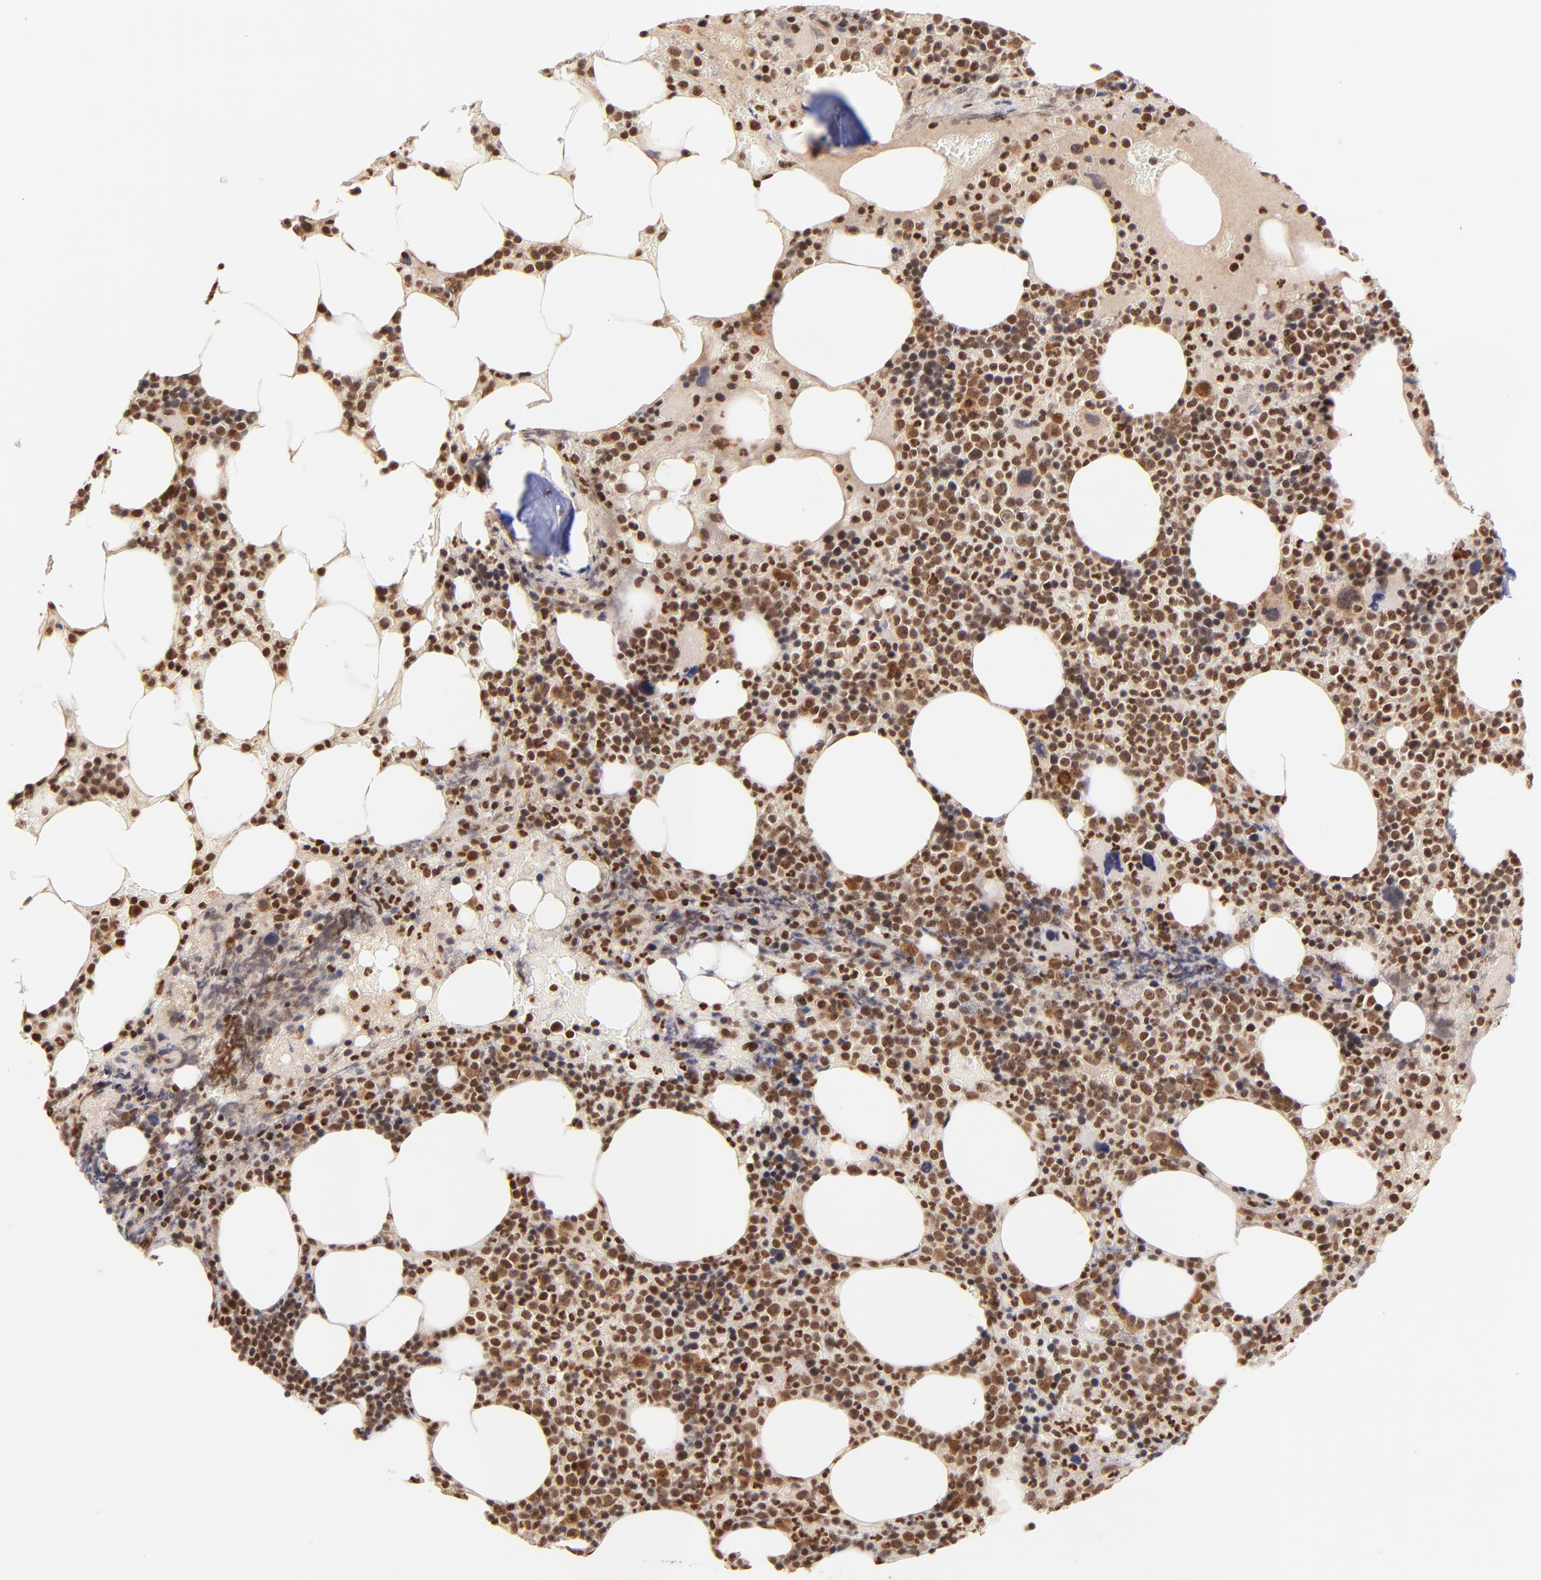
{"staining": {"intensity": "strong", "quantity": ">75%", "location": "nuclear"}, "tissue": "bone marrow", "cell_type": "Hematopoietic cells", "image_type": "normal", "snomed": [{"axis": "morphology", "description": "Normal tissue, NOS"}, {"axis": "topography", "description": "Bone marrow"}], "caption": "Immunohistochemical staining of normal bone marrow displays high levels of strong nuclear positivity in about >75% of hematopoietic cells.", "gene": "WDR25", "patient": {"sex": "female", "age": 66}}